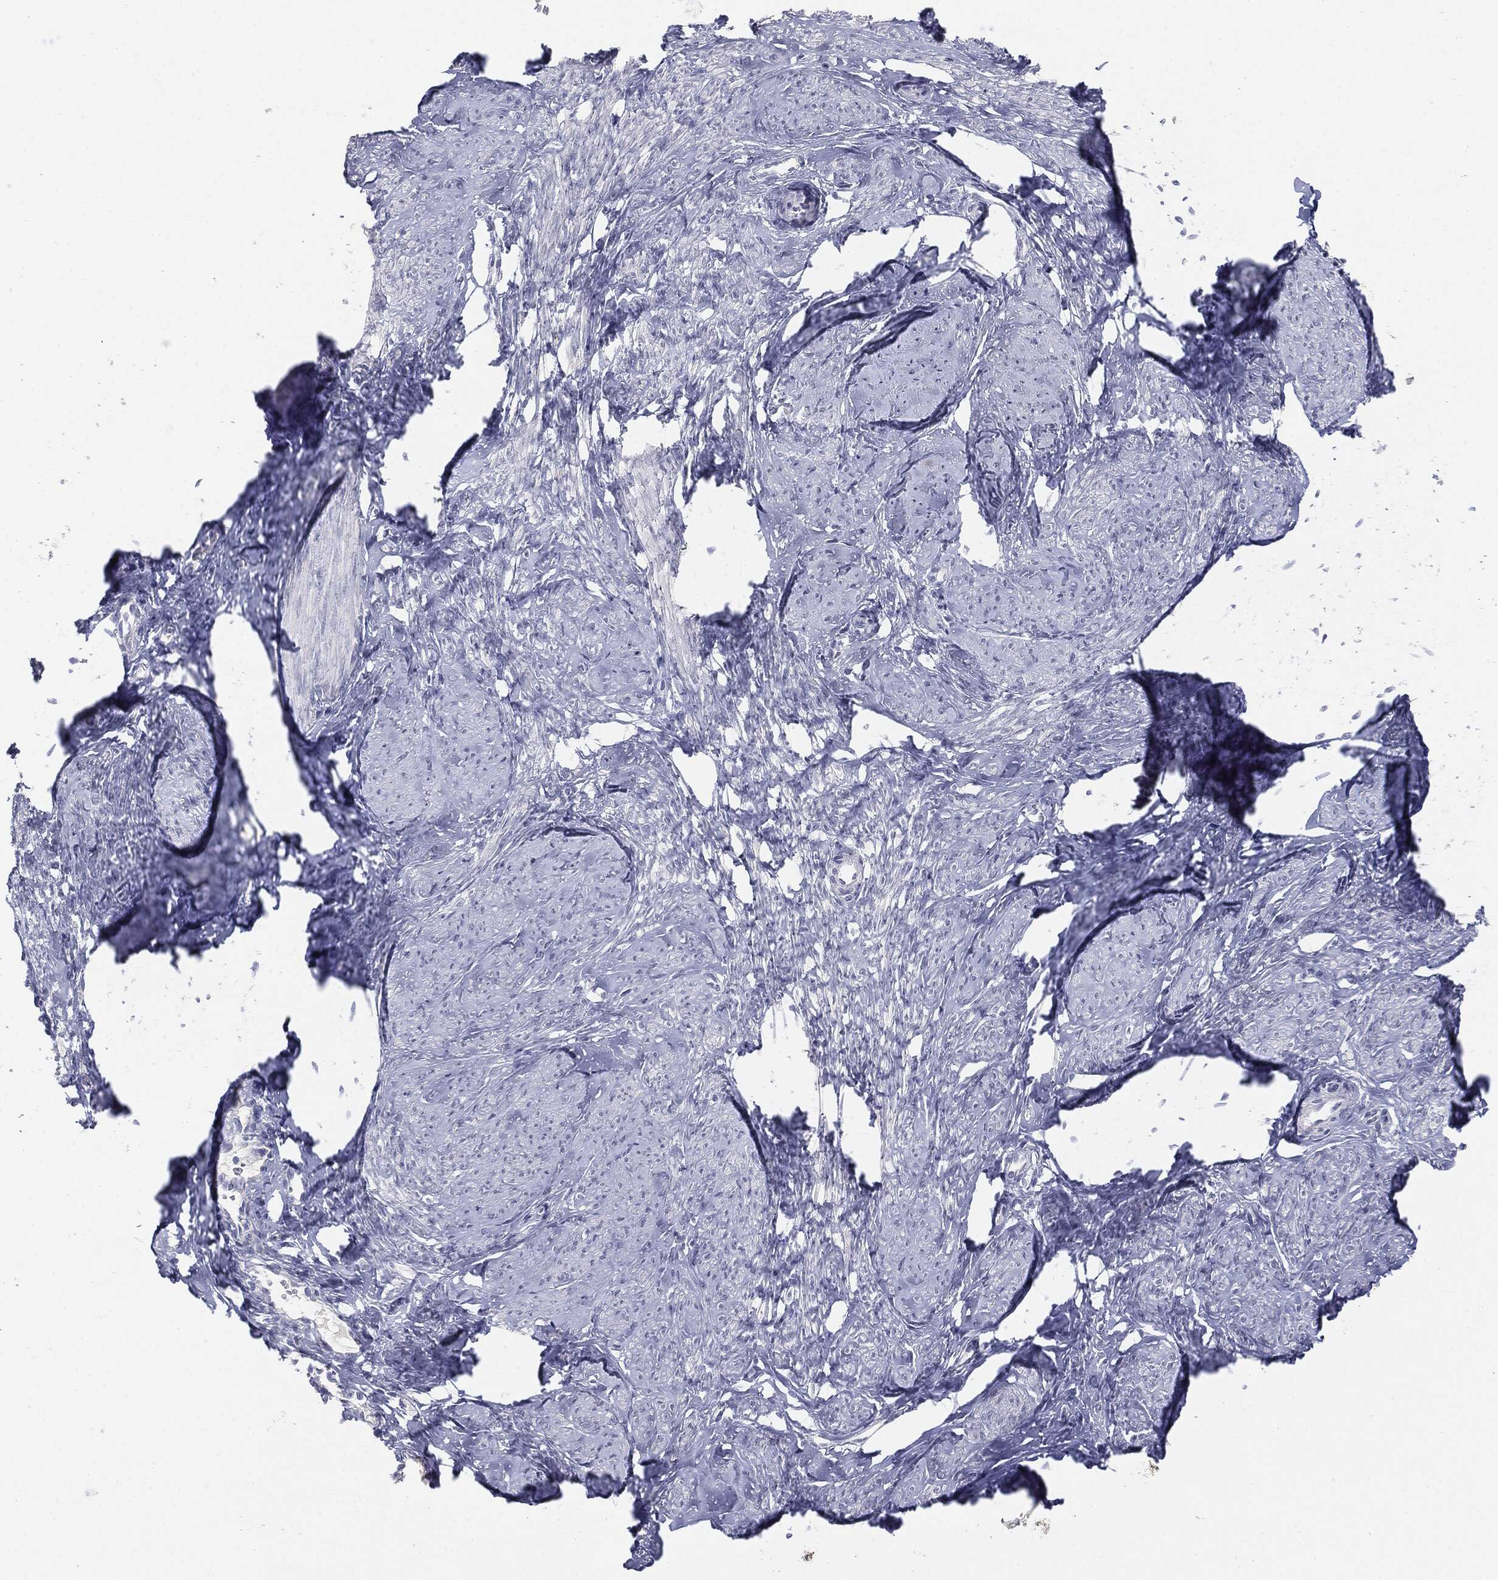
{"staining": {"intensity": "negative", "quantity": "none", "location": "none"}, "tissue": "smooth muscle", "cell_type": "Smooth muscle cells", "image_type": "normal", "snomed": [{"axis": "morphology", "description": "Normal tissue, NOS"}, {"axis": "topography", "description": "Smooth muscle"}], "caption": "Immunohistochemistry (IHC) photomicrograph of unremarkable smooth muscle stained for a protein (brown), which shows no staining in smooth muscle cells. (Stains: DAB (3,3'-diaminobenzidine) immunohistochemistry (IHC) with hematoxylin counter stain, Microscopy: brightfield microscopy at high magnification).", "gene": "MUC1", "patient": {"sex": "female", "age": 48}}